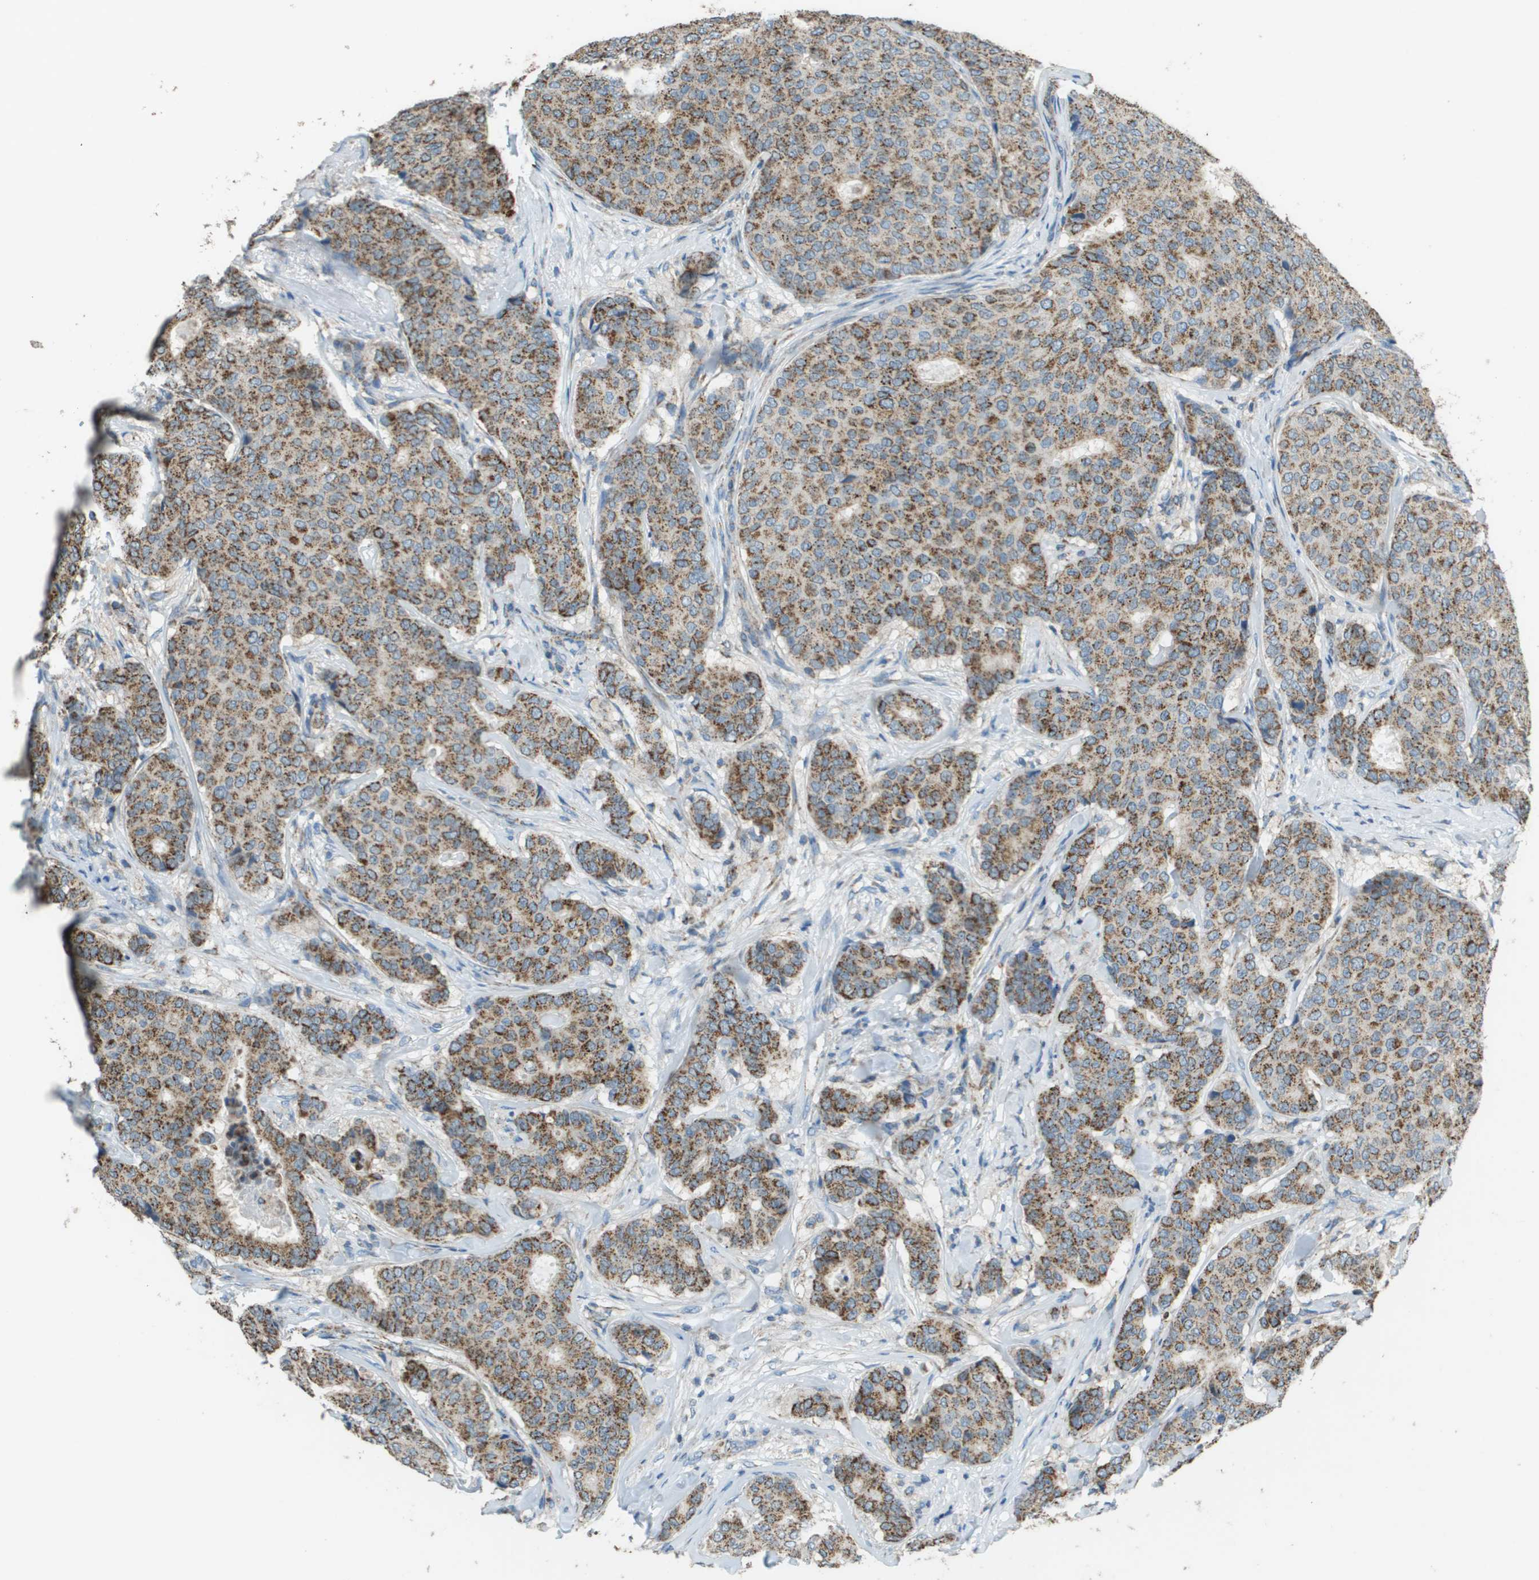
{"staining": {"intensity": "moderate", "quantity": ">75%", "location": "cytoplasmic/membranous"}, "tissue": "breast cancer", "cell_type": "Tumor cells", "image_type": "cancer", "snomed": [{"axis": "morphology", "description": "Duct carcinoma"}, {"axis": "topography", "description": "Breast"}], "caption": "Human breast cancer (infiltrating ductal carcinoma) stained for a protein (brown) shows moderate cytoplasmic/membranous positive positivity in approximately >75% of tumor cells.", "gene": "FH", "patient": {"sex": "female", "age": 75}}